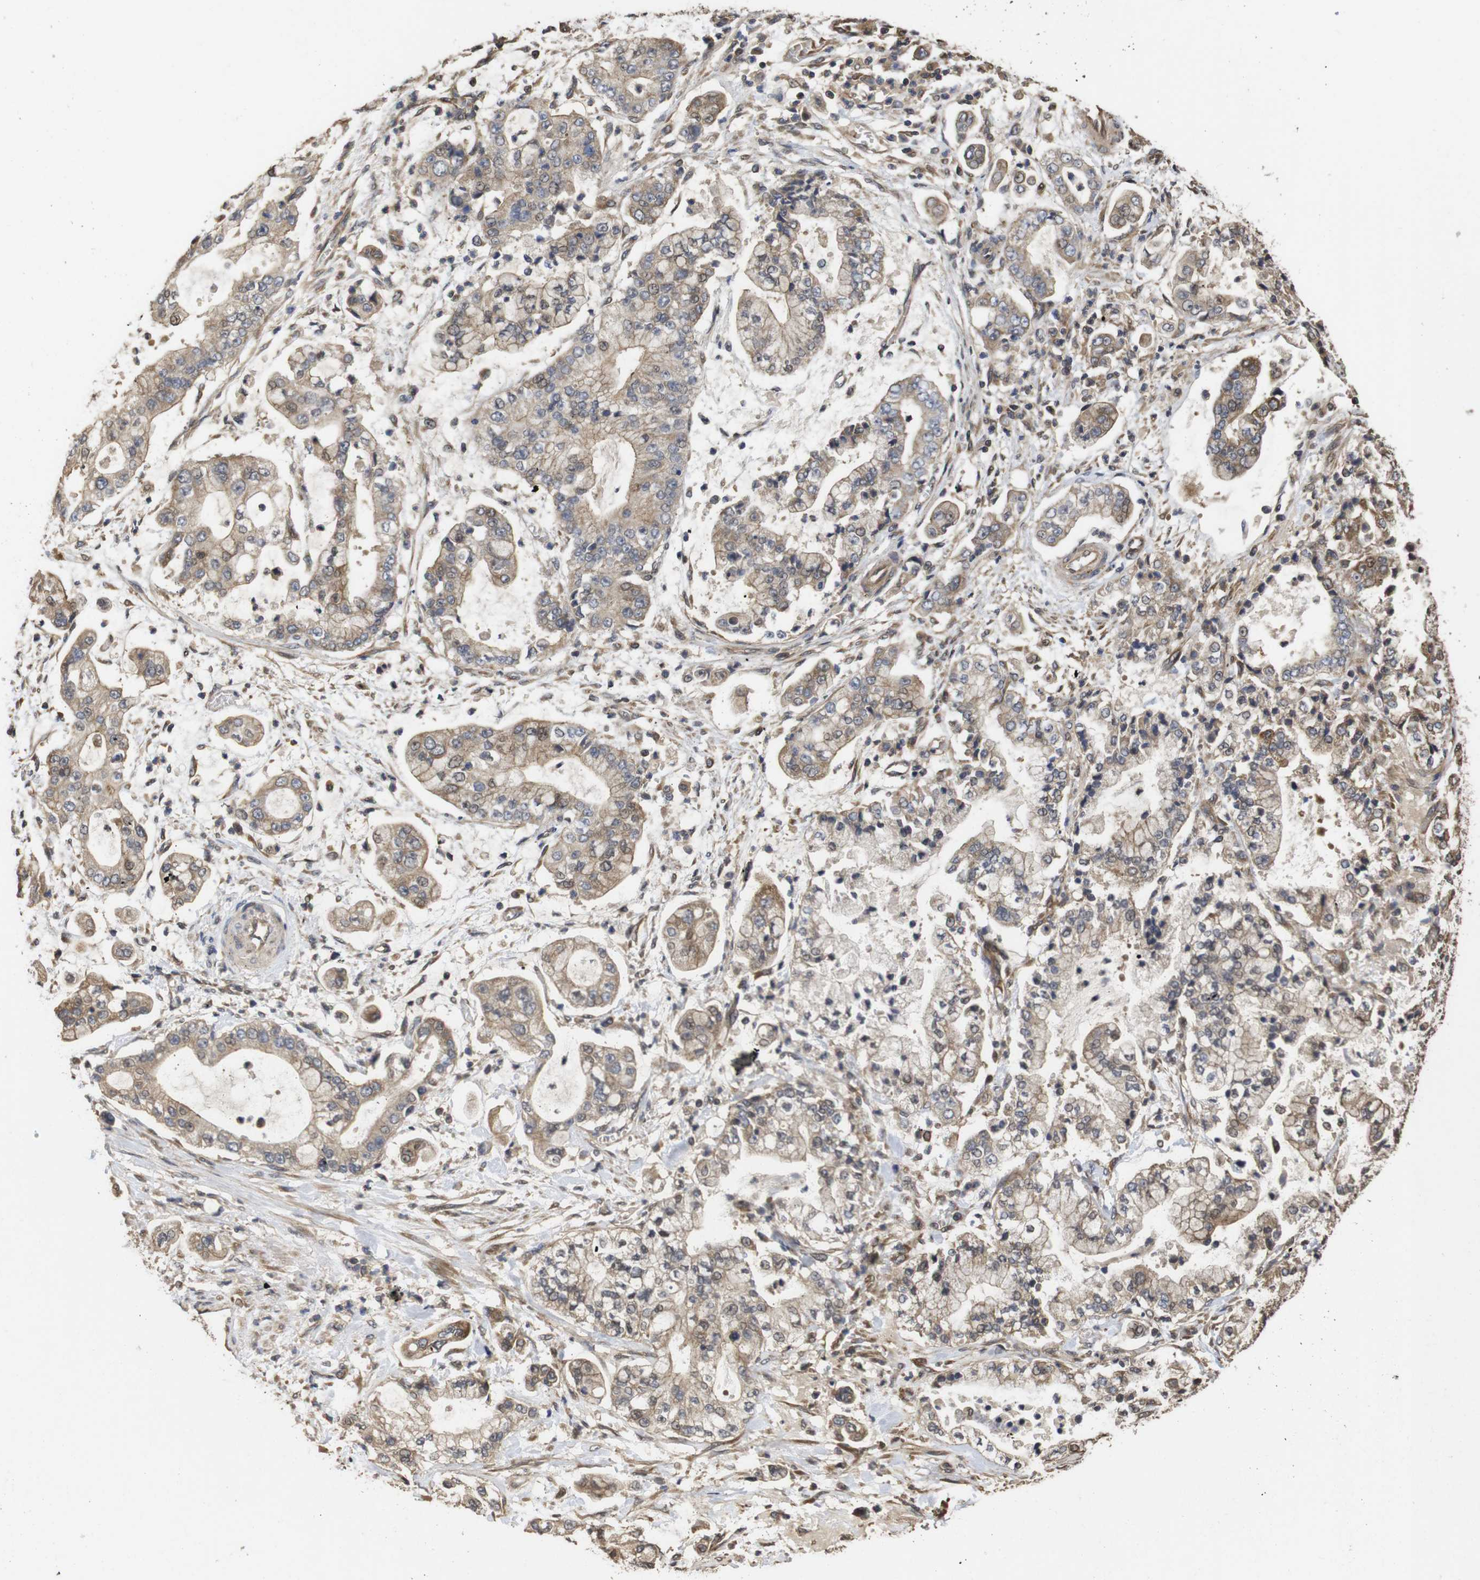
{"staining": {"intensity": "weak", "quantity": ">75%", "location": "cytoplasmic/membranous"}, "tissue": "stomach cancer", "cell_type": "Tumor cells", "image_type": "cancer", "snomed": [{"axis": "morphology", "description": "Adenocarcinoma, NOS"}, {"axis": "topography", "description": "Stomach"}], "caption": "IHC histopathology image of adenocarcinoma (stomach) stained for a protein (brown), which displays low levels of weak cytoplasmic/membranous expression in about >75% of tumor cells.", "gene": "PTPN14", "patient": {"sex": "male", "age": 76}}